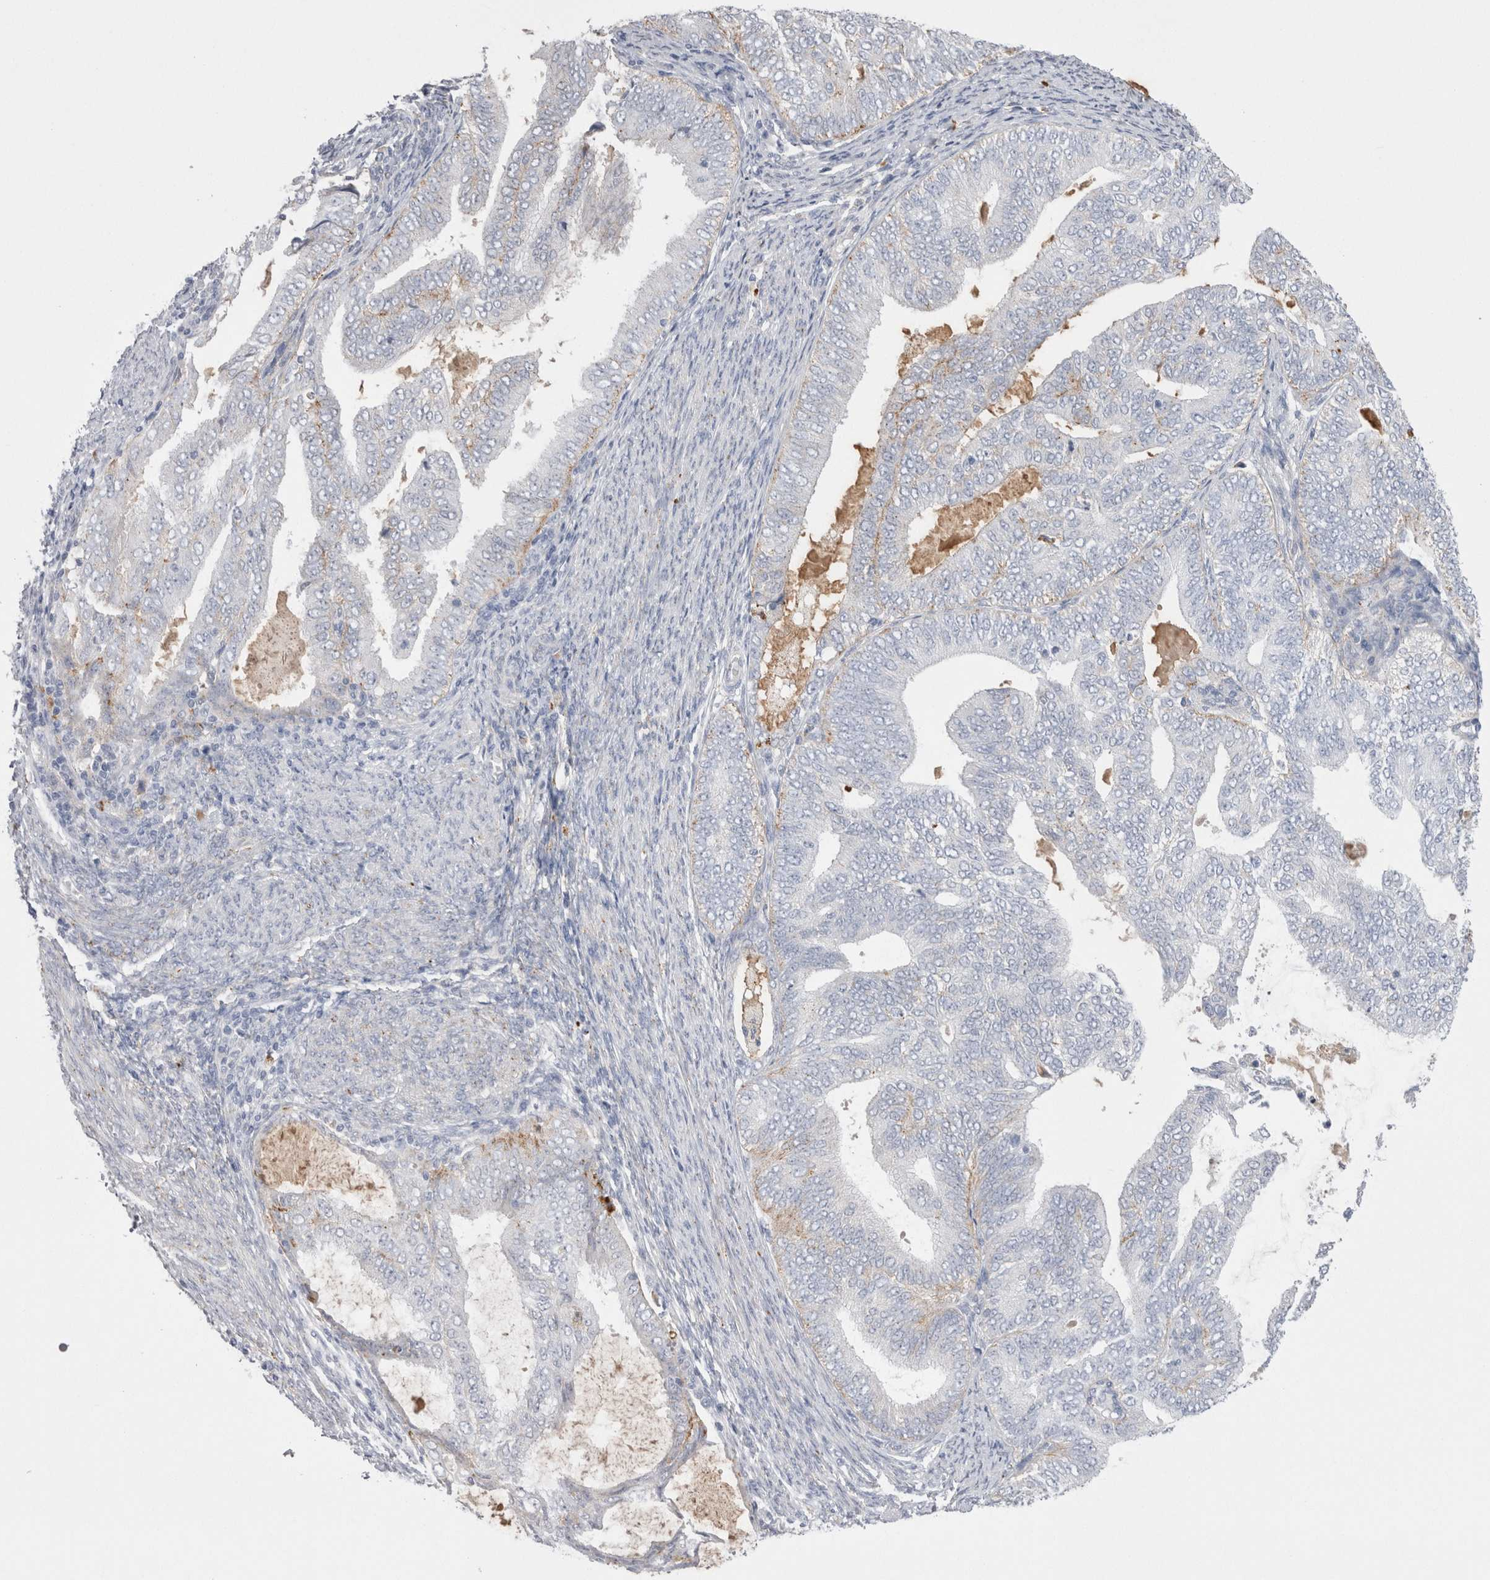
{"staining": {"intensity": "negative", "quantity": "none", "location": "none"}, "tissue": "endometrial cancer", "cell_type": "Tumor cells", "image_type": "cancer", "snomed": [{"axis": "morphology", "description": "Adenocarcinoma, NOS"}, {"axis": "topography", "description": "Endometrium"}], "caption": "Tumor cells are negative for protein expression in human endometrial adenocarcinoma.", "gene": "EPDR1", "patient": {"sex": "female", "age": 58}}